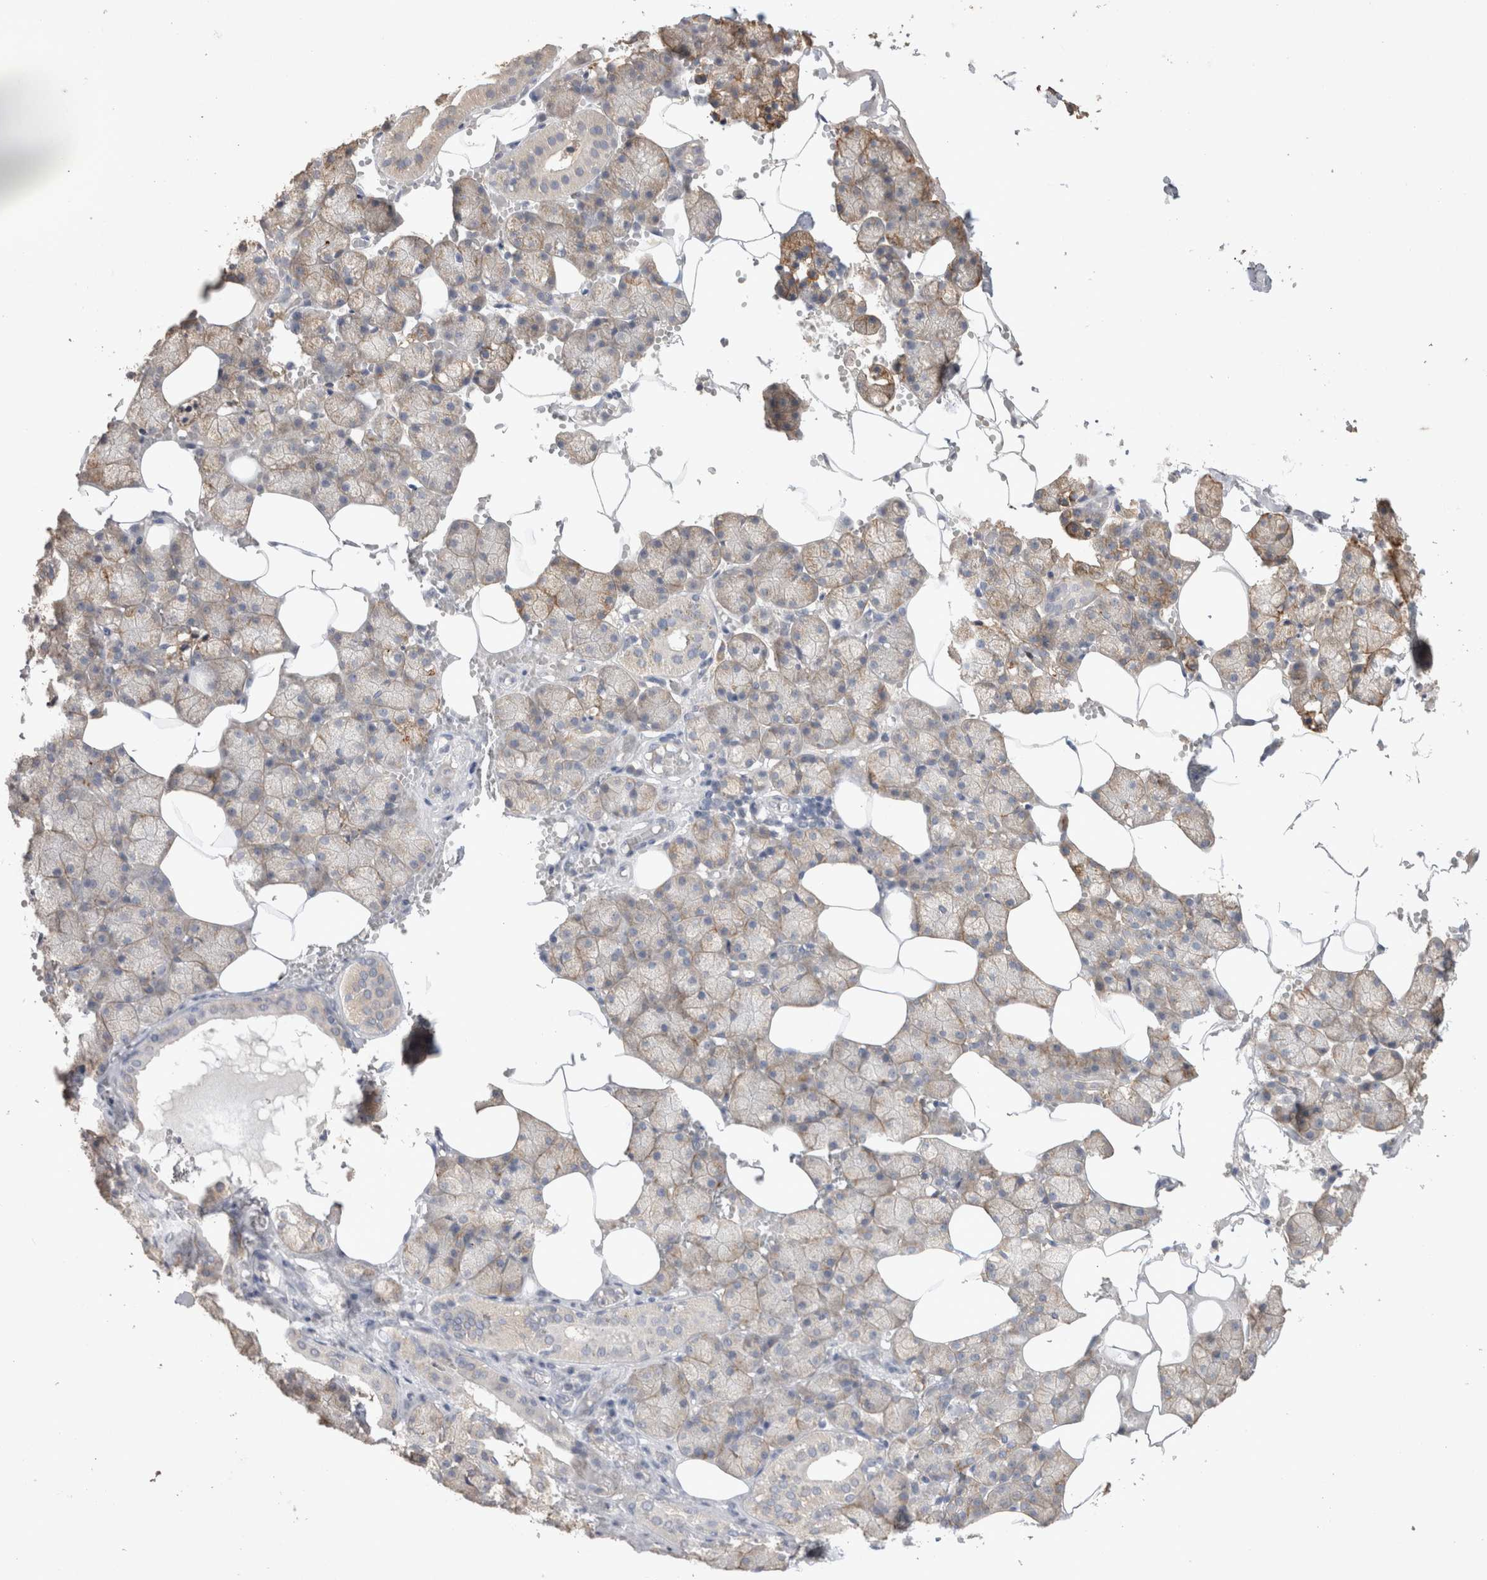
{"staining": {"intensity": "weak", "quantity": ">75%", "location": "cytoplasmic/membranous"}, "tissue": "salivary gland", "cell_type": "Glandular cells", "image_type": "normal", "snomed": [{"axis": "morphology", "description": "Normal tissue, NOS"}, {"axis": "topography", "description": "Salivary gland"}], "caption": "This is an image of immunohistochemistry staining of unremarkable salivary gland, which shows weak staining in the cytoplasmic/membranous of glandular cells.", "gene": "NAALADL2", "patient": {"sex": "male", "age": 62}}